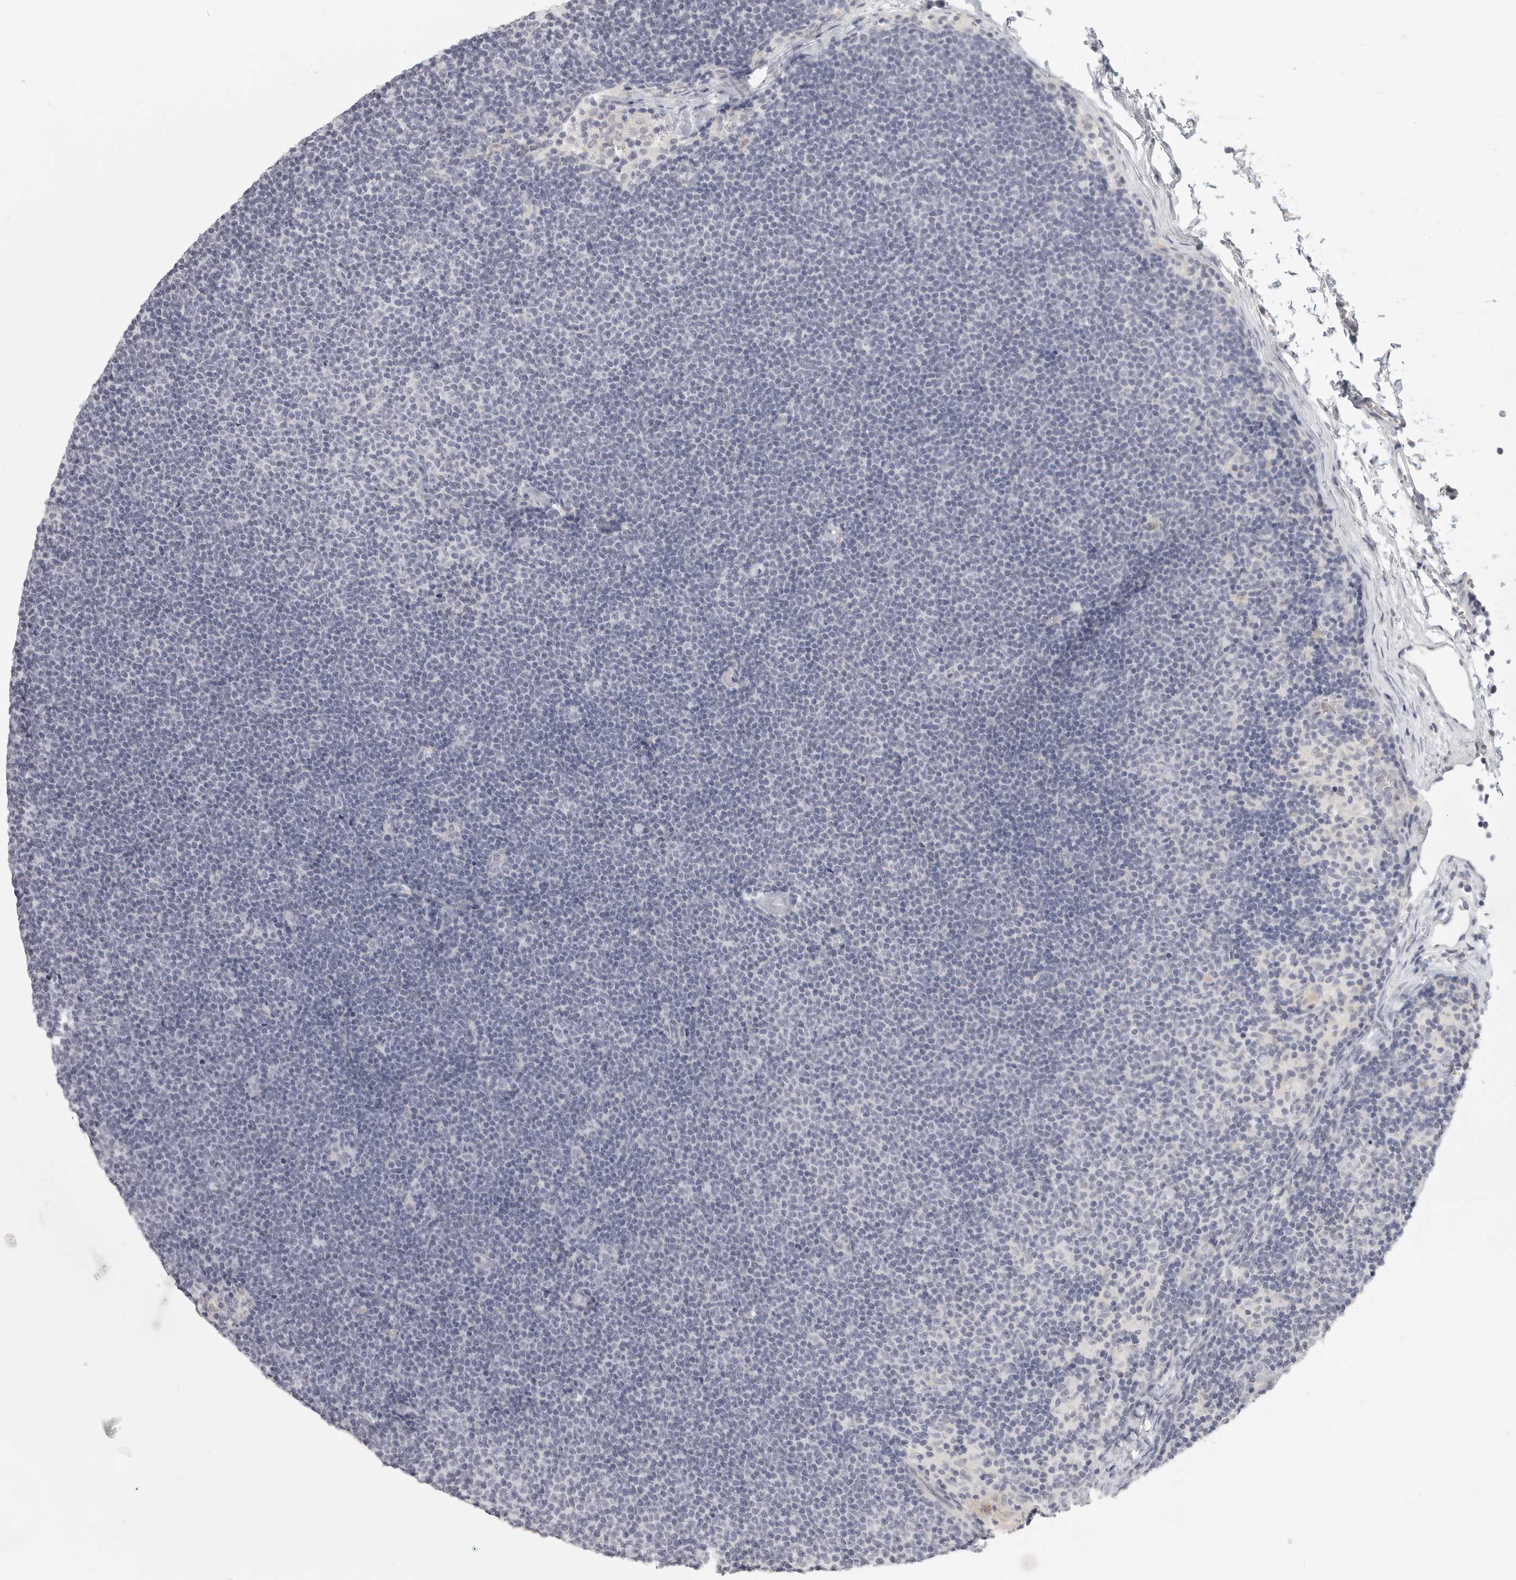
{"staining": {"intensity": "negative", "quantity": "none", "location": "none"}, "tissue": "lymphoma", "cell_type": "Tumor cells", "image_type": "cancer", "snomed": [{"axis": "morphology", "description": "Malignant lymphoma, non-Hodgkin's type, Low grade"}, {"axis": "topography", "description": "Lymph node"}], "caption": "This is a photomicrograph of immunohistochemistry staining of malignant lymphoma, non-Hodgkin's type (low-grade), which shows no positivity in tumor cells.", "gene": "HMGCS2", "patient": {"sex": "female", "age": 53}}